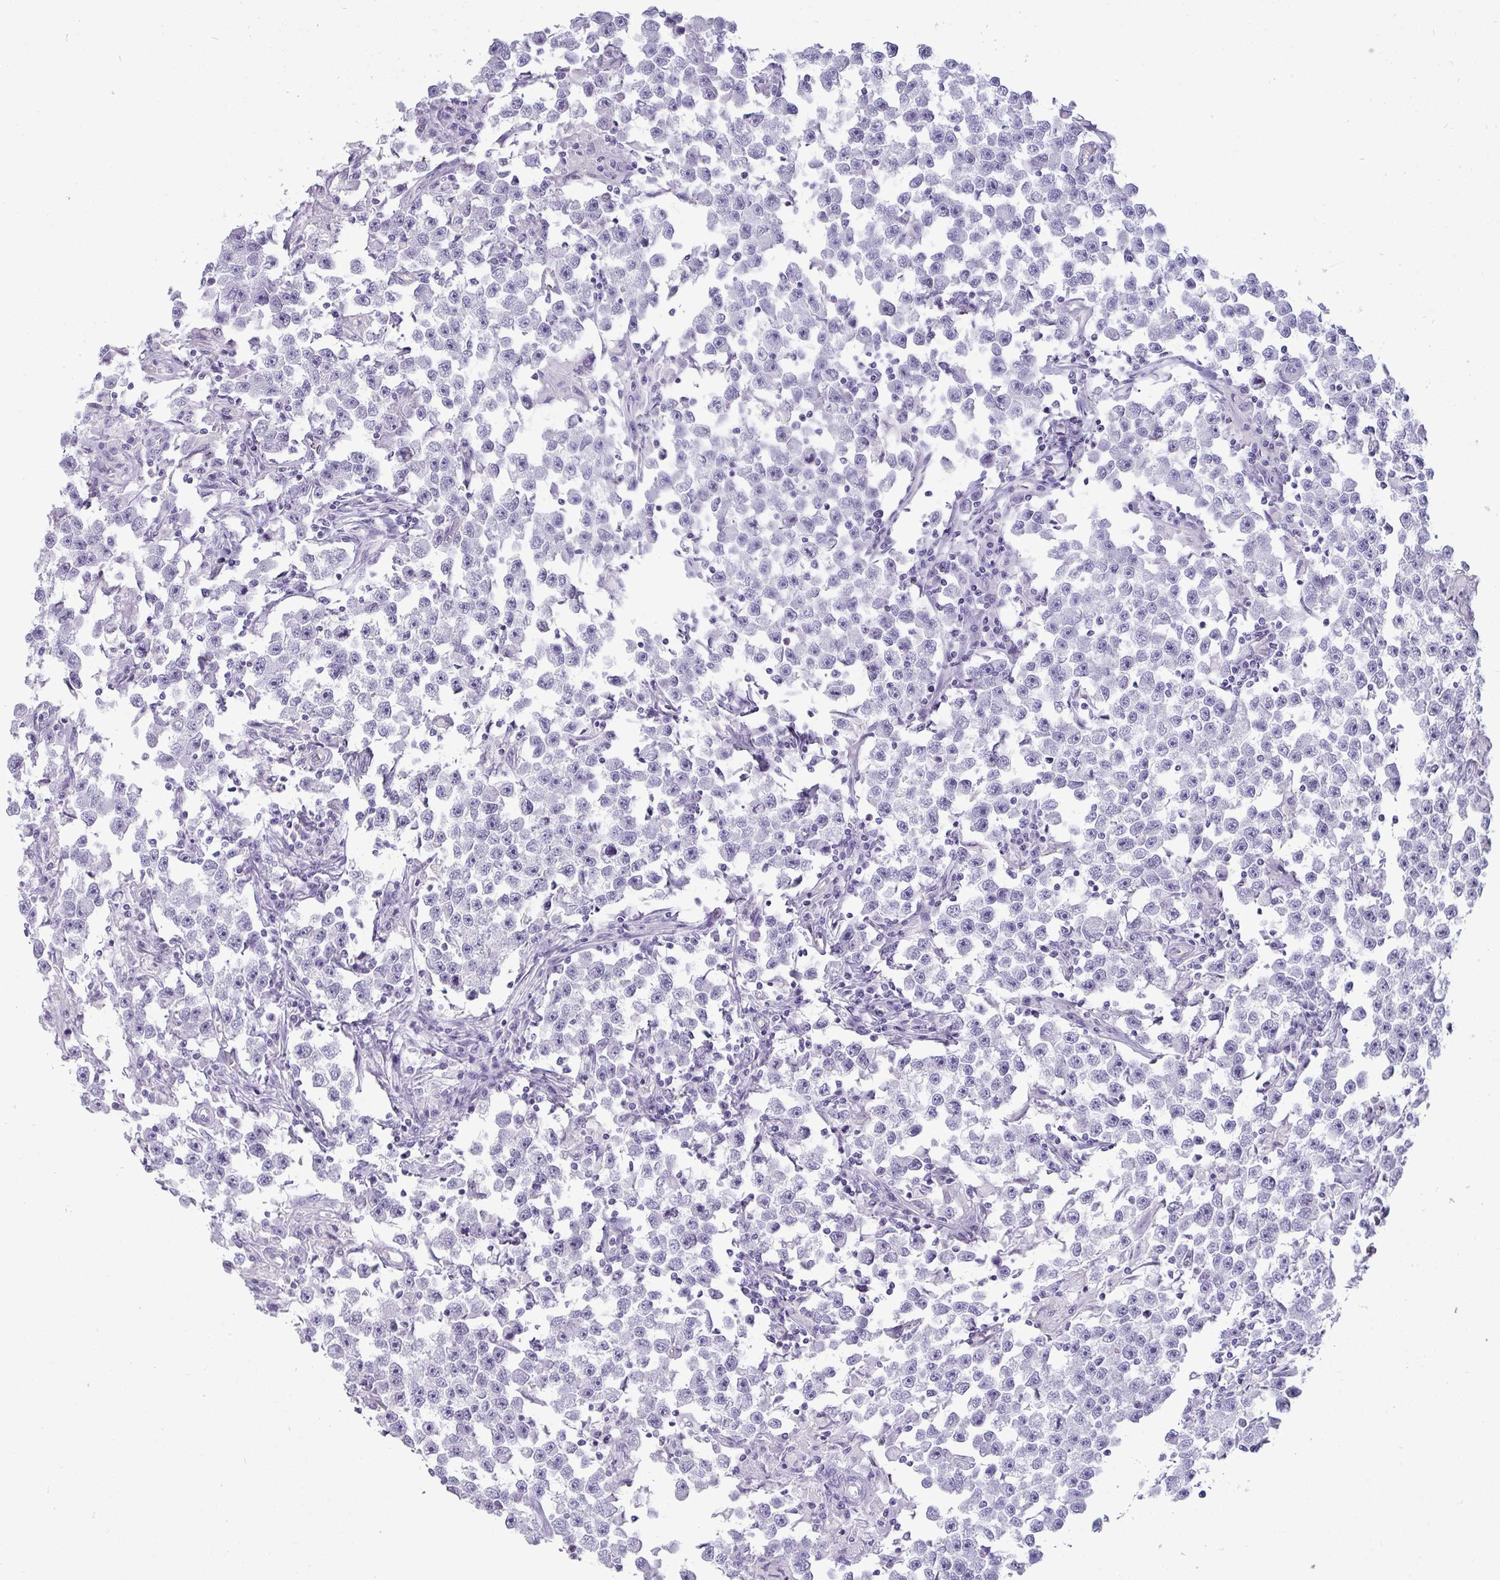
{"staining": {"intensity": "negative", "quantity": "none", "location": "none"}, "tissue": "testis cancer", "cell_type": "Tumor cells", "image_type": "cancer", "snomed": [{"axis": "morphology", "description": "Seminoma, NOS"}, {"axis": "topography", "description": "Testis"}], "caption": "An IHC image of testis cancer is shown. There is no staining in tumor cells of testis cancer.", "gene": "SUZ12", "patient": {"sex": "male", "age": 33}}